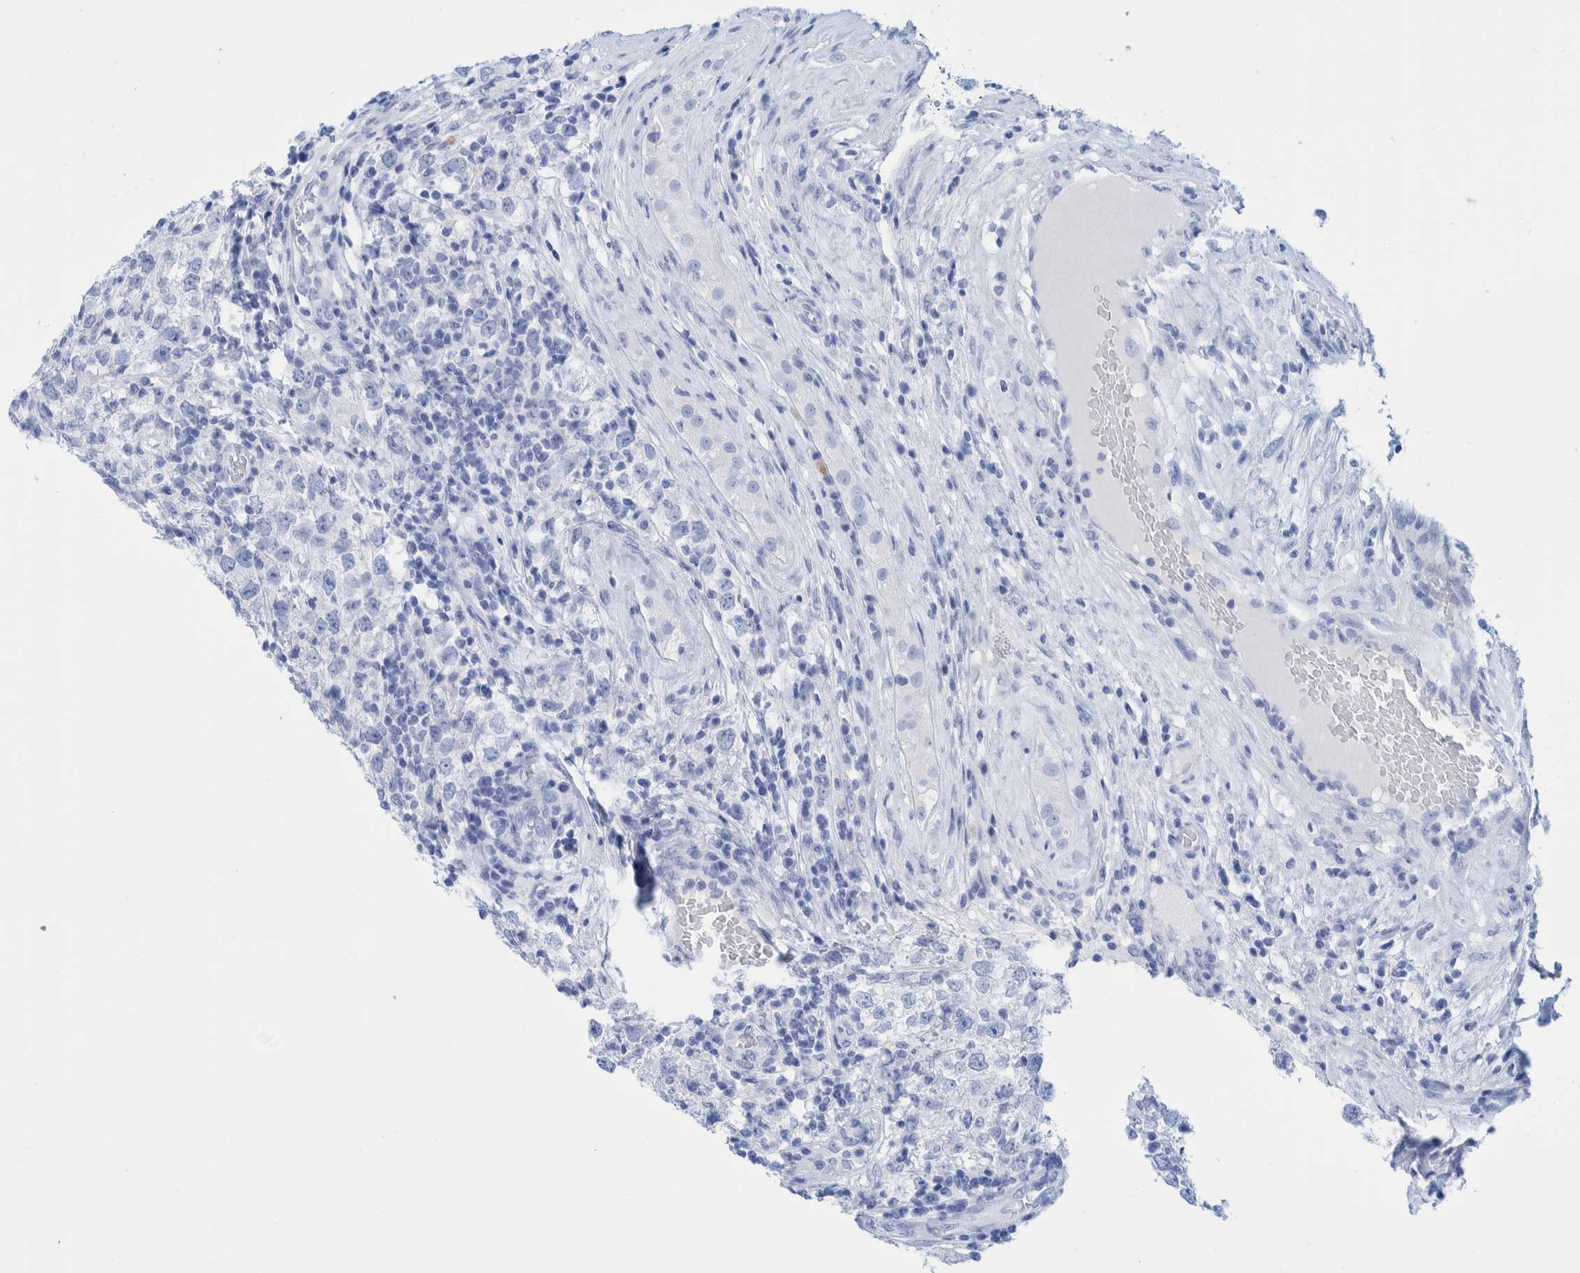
{"staining": {"intensity": "negative", "quantity": "none", "location": "none"}, "tissue": "testis cancer", "cell_type": "Tumor cells", "image_type": "cancer", "snomed": [{"axis": "morphology", "description": "Seminoma, NOS"}, {"axis": "morphology", "description": "Carcinoma, Embryonal, NOS"}, {"axis": "topography", "description": "Testis"}], "caption": "Tumor cells are negative for protein expression in human testis cancer. (IHC, brightfield microscopy, high magnification).", "gene": "PERP", "patient": {"sex": "male", "age": 28}}